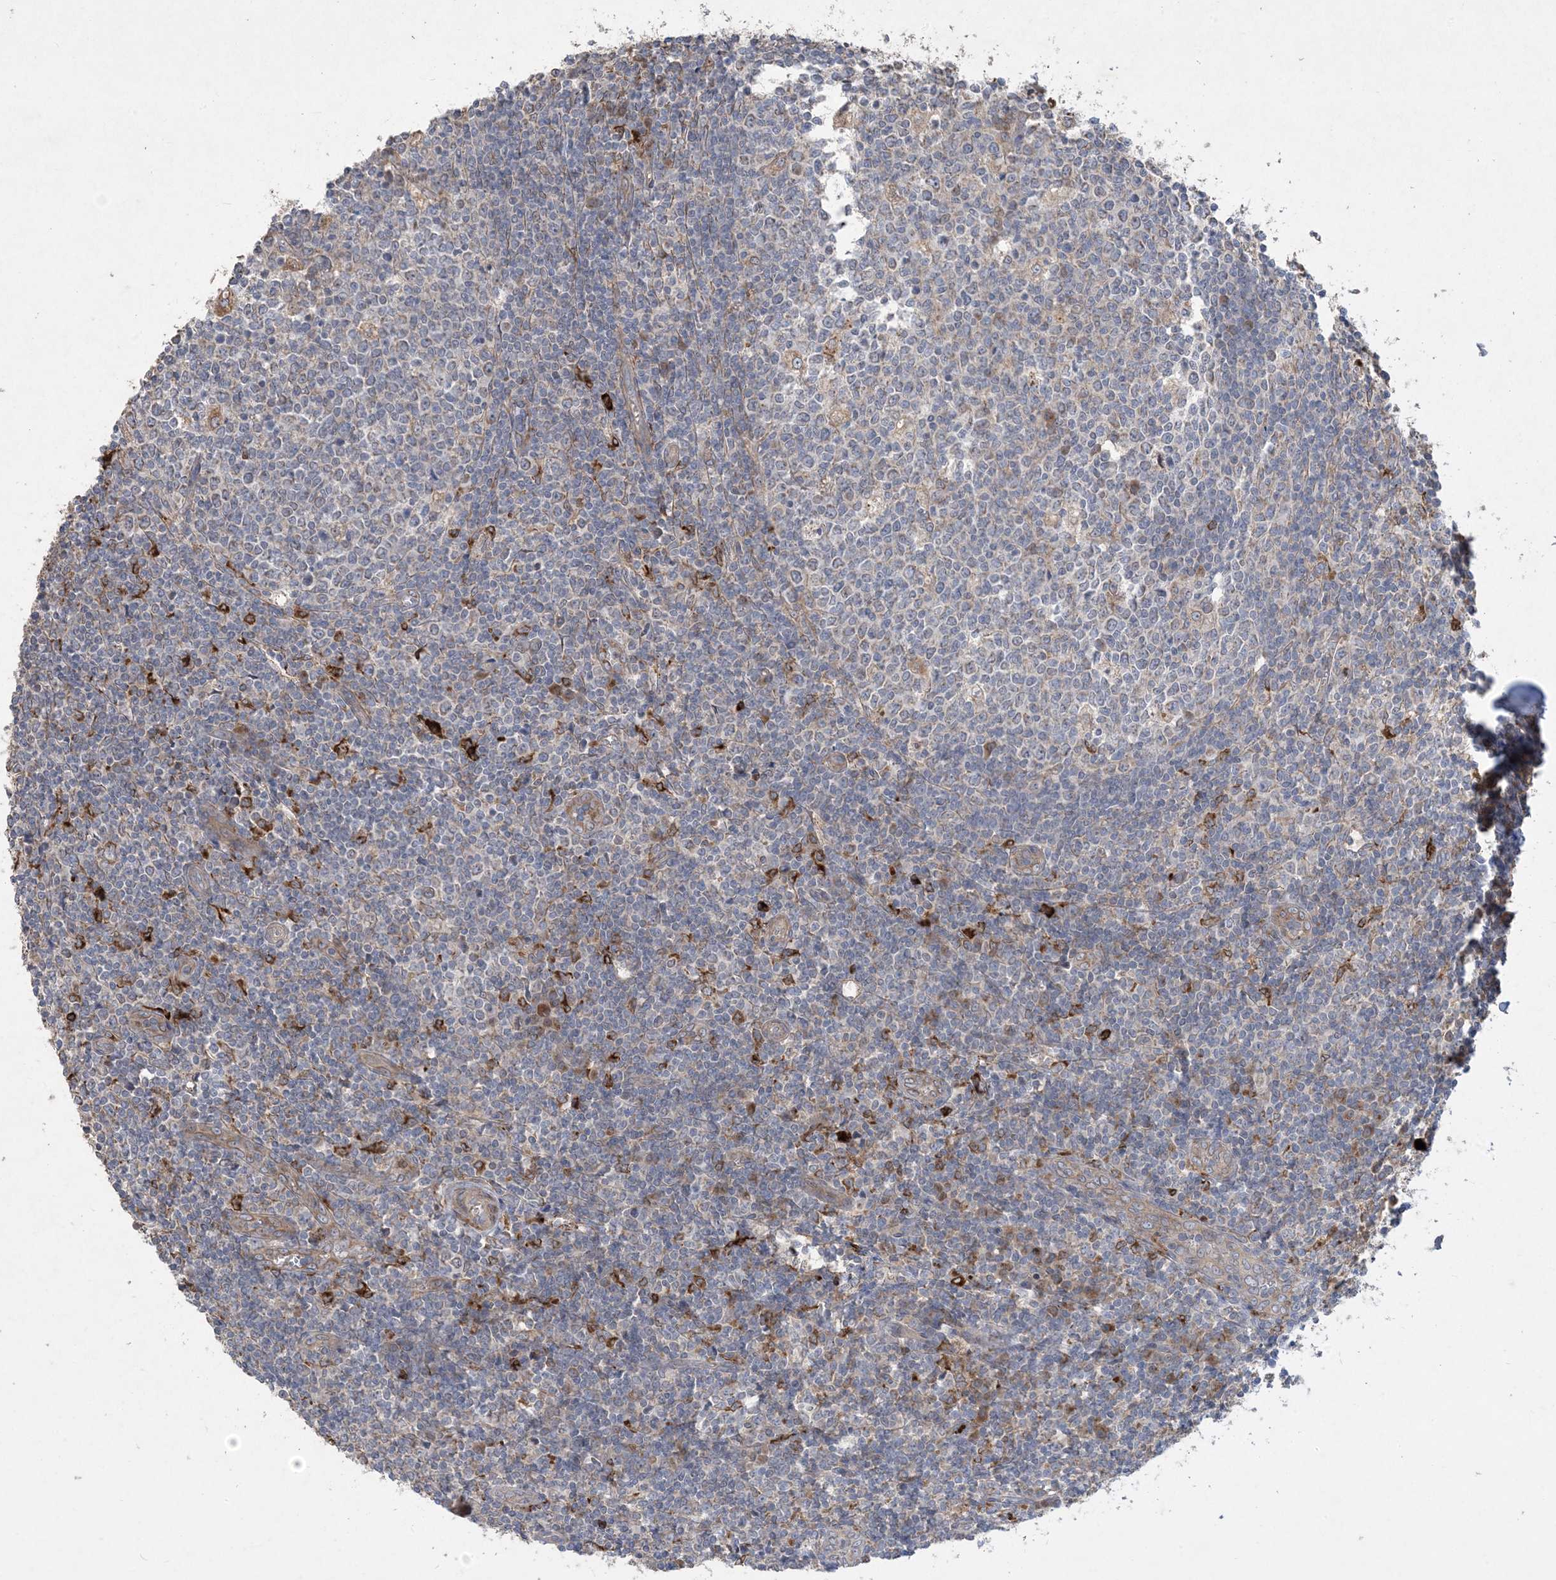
{"staining": {"intensity": "moderate", "quantity": "<25%", "location": "cytoplasmic/membranous"}, "tissue": "tonsil", "cell_type": "Germinal center cells", "image_type": "normal", "snomed": [{"axis": "morphology", "description": "Normal tissue, NOS"}, {"axis": "topography", "description": "Tonsil"}], "caption": "Germinal center cells demonstrate low levels of moderate cytoplasmic/membranous positivity in about <25% of cells in unremarkable human tonsil. (DAB = brown stain, brightfield microscopy at high magnification).", "gene": "MASP2", "patient": {"sex": "female", "age": 19}}